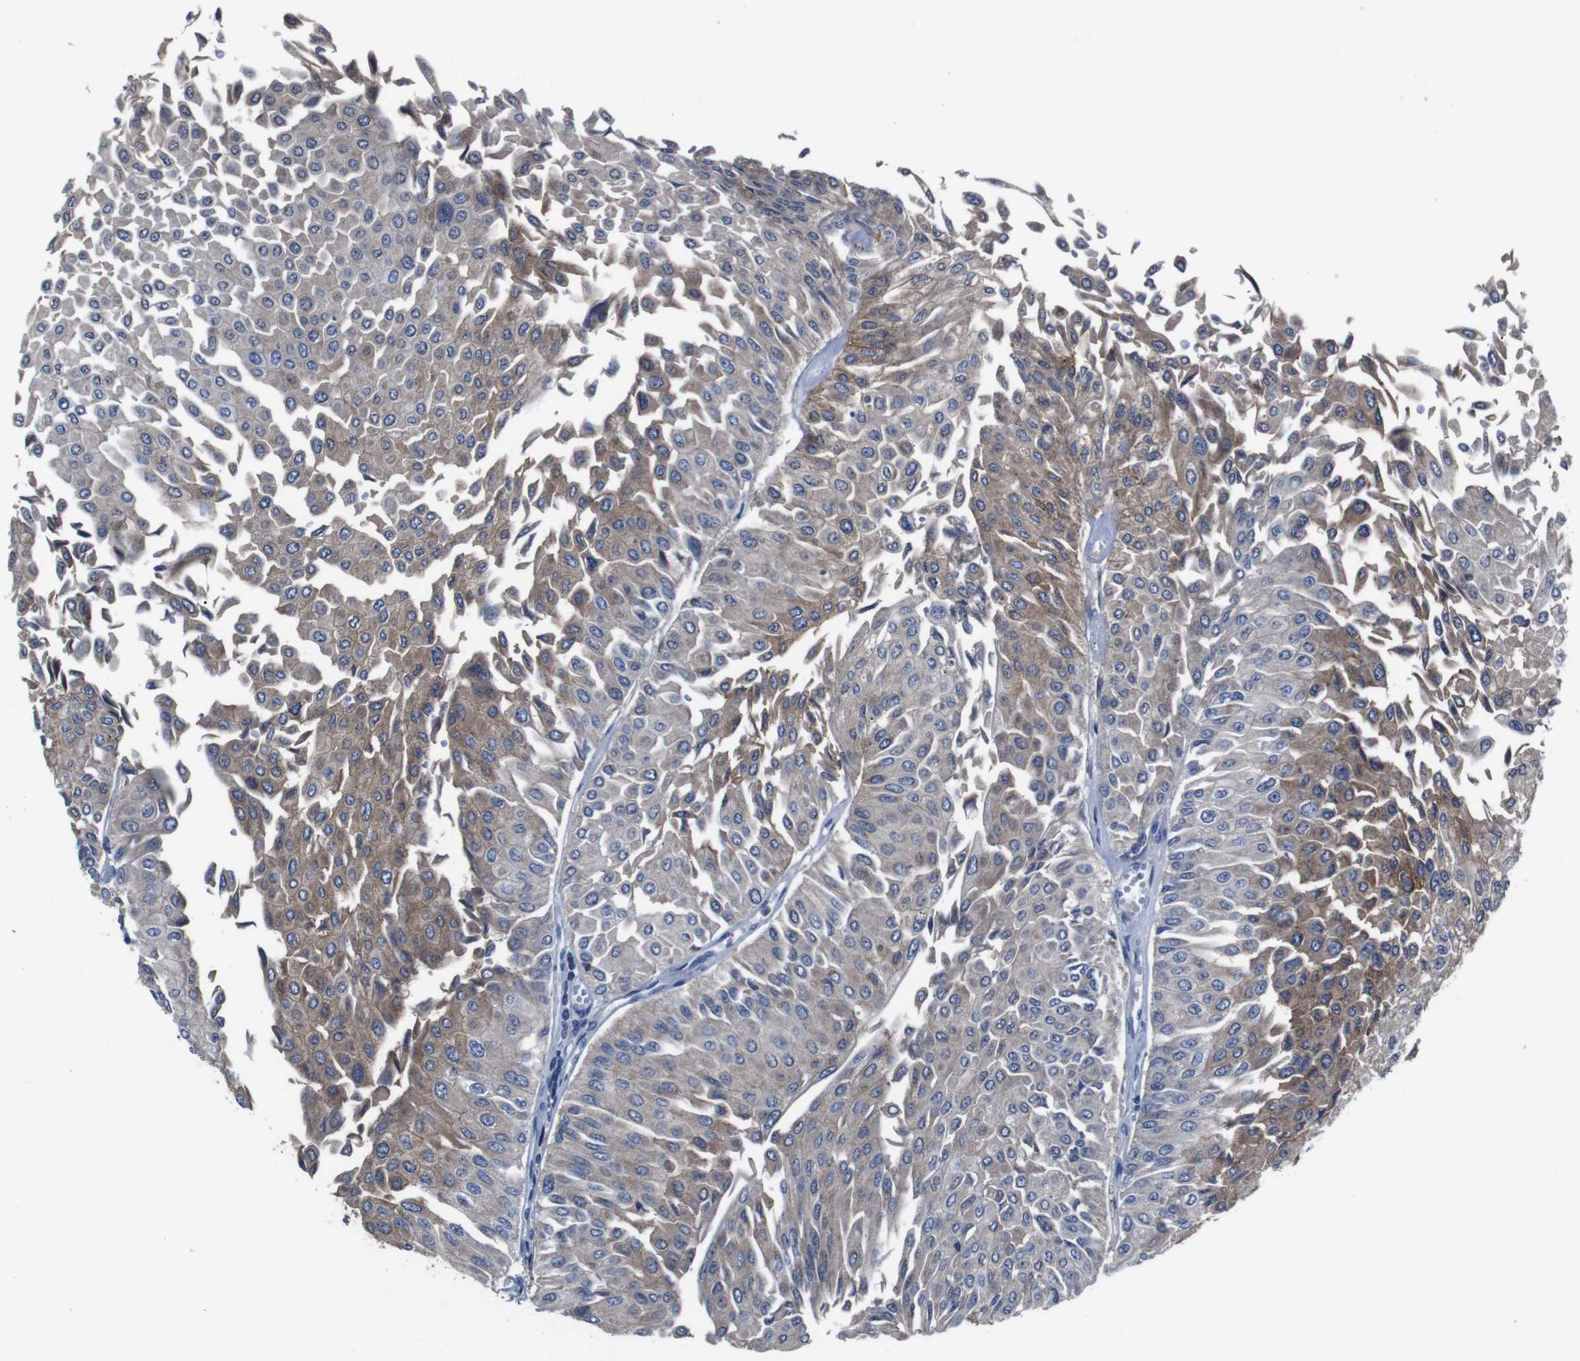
{"staining": {"intensity": "weak", "quantity": "25%-75%", "location": "cytoplasmic/membranous"}, "tissue": "urothelial cancer", "cell_type": "Tumor cells", "image_type": "cancer", "snomed": [{"axis": "morphology", "description": "Urothelial carcinoma, Low grade"}, {"axis": "topography", "description": "Urinary bladder"}], "caption": "Immunohistochemistry histopathology image of human urothelial carcinoma (low-grade) stained for a protein (brown), which reveals low levels of weak cytoplasmic/membranous positivity in about 25%-75% of tumor cells.", "gene": "SEMA4B", "patient": {"sex": "male", "age": 67}}